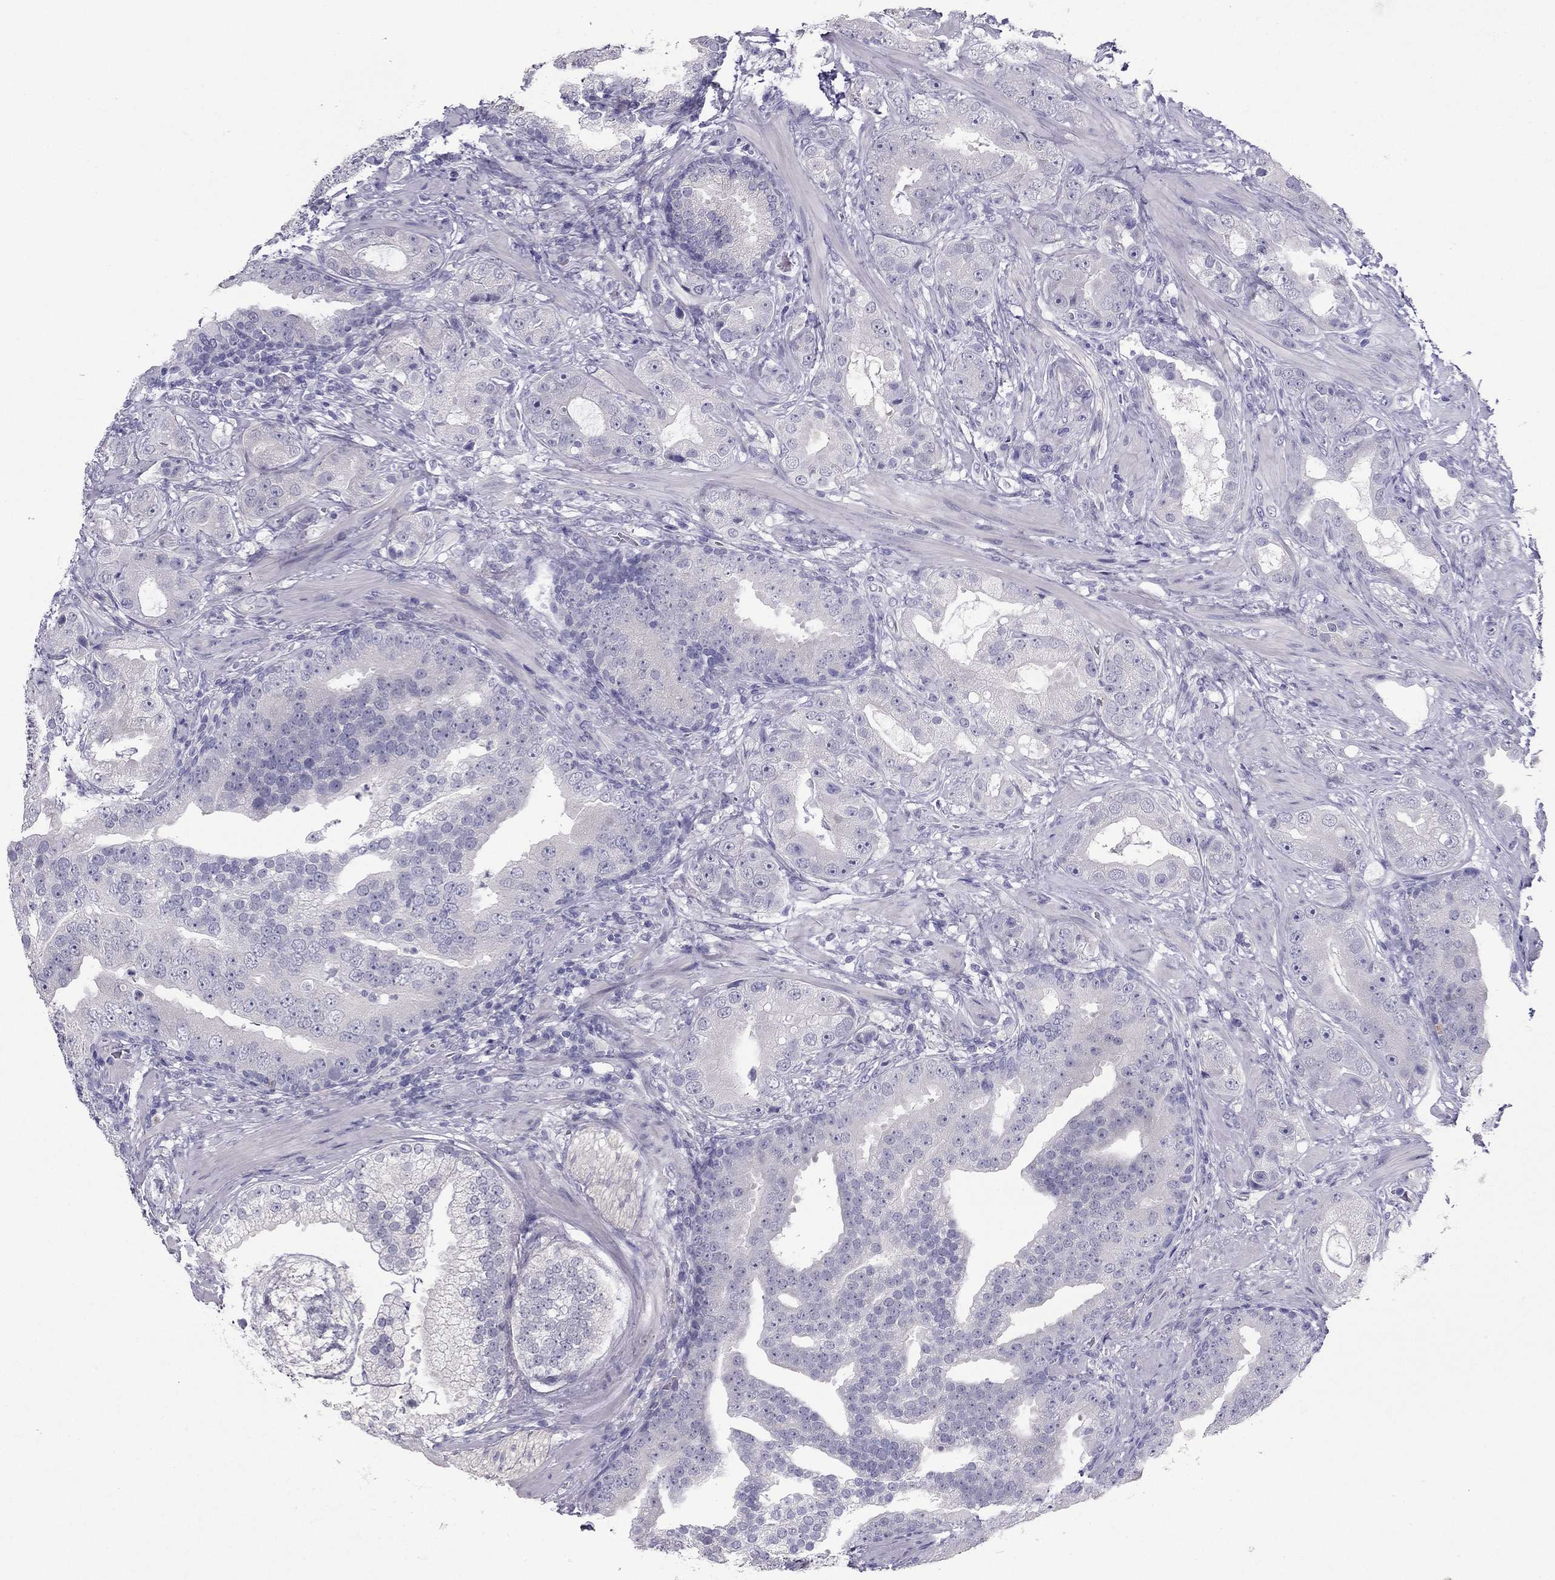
{"staining": {"intensity": "negative", "quantity": "none", "location": "none"}, "tissue": "prostate cancer", "cell_type": "Tumor cells", "image_type": "cancer", "snomed": [{"axis": "morphology", "description": "Adenocarcinoma, NOS"}, {"axis": "topography", "description": "Prostate"}], "caption": "An image of human adenocarcinoma (prostate) is negative for staining in tumor cells.", "gene": "PDE6A", "patient": {"sex": "male", "age": 57}}